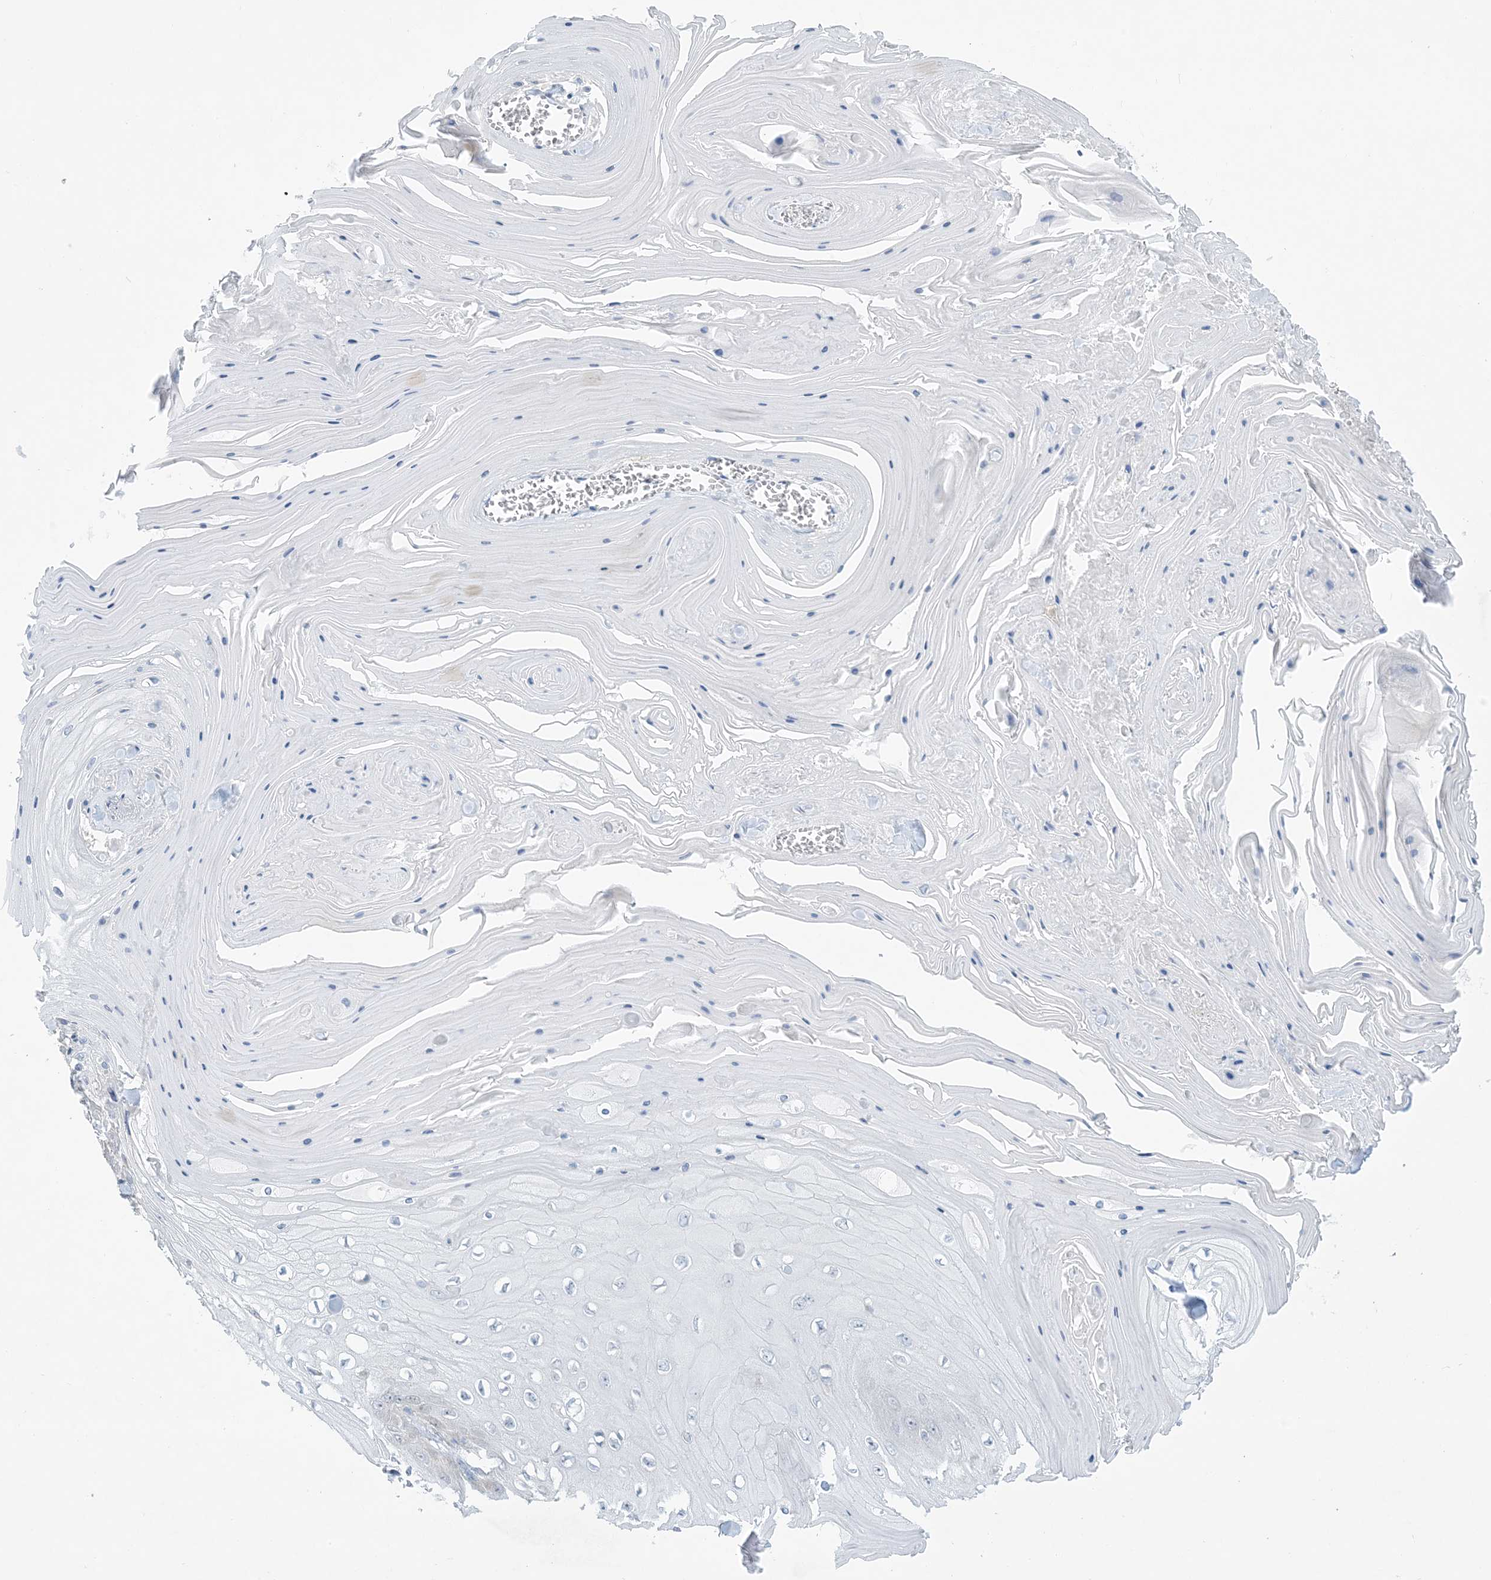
{"staining": {"intensity": "negative", "quantity": "none", "location": "none"}, "tissue": "skin cancer", "cell_type": "Tumor cells", "image_type": "cancer", "snomed": [{"axis": "morphology", "description": "Squamous cell carcinoma, NOS"}, {"axis": "topography", "description": "Skin"}], "caption": "DAB immunohistochemical staining of human skin cancer shows no significant expression in tumor cells.", "gene": "MRPS18A", "patient": {"sex": "male", "age": 74}}